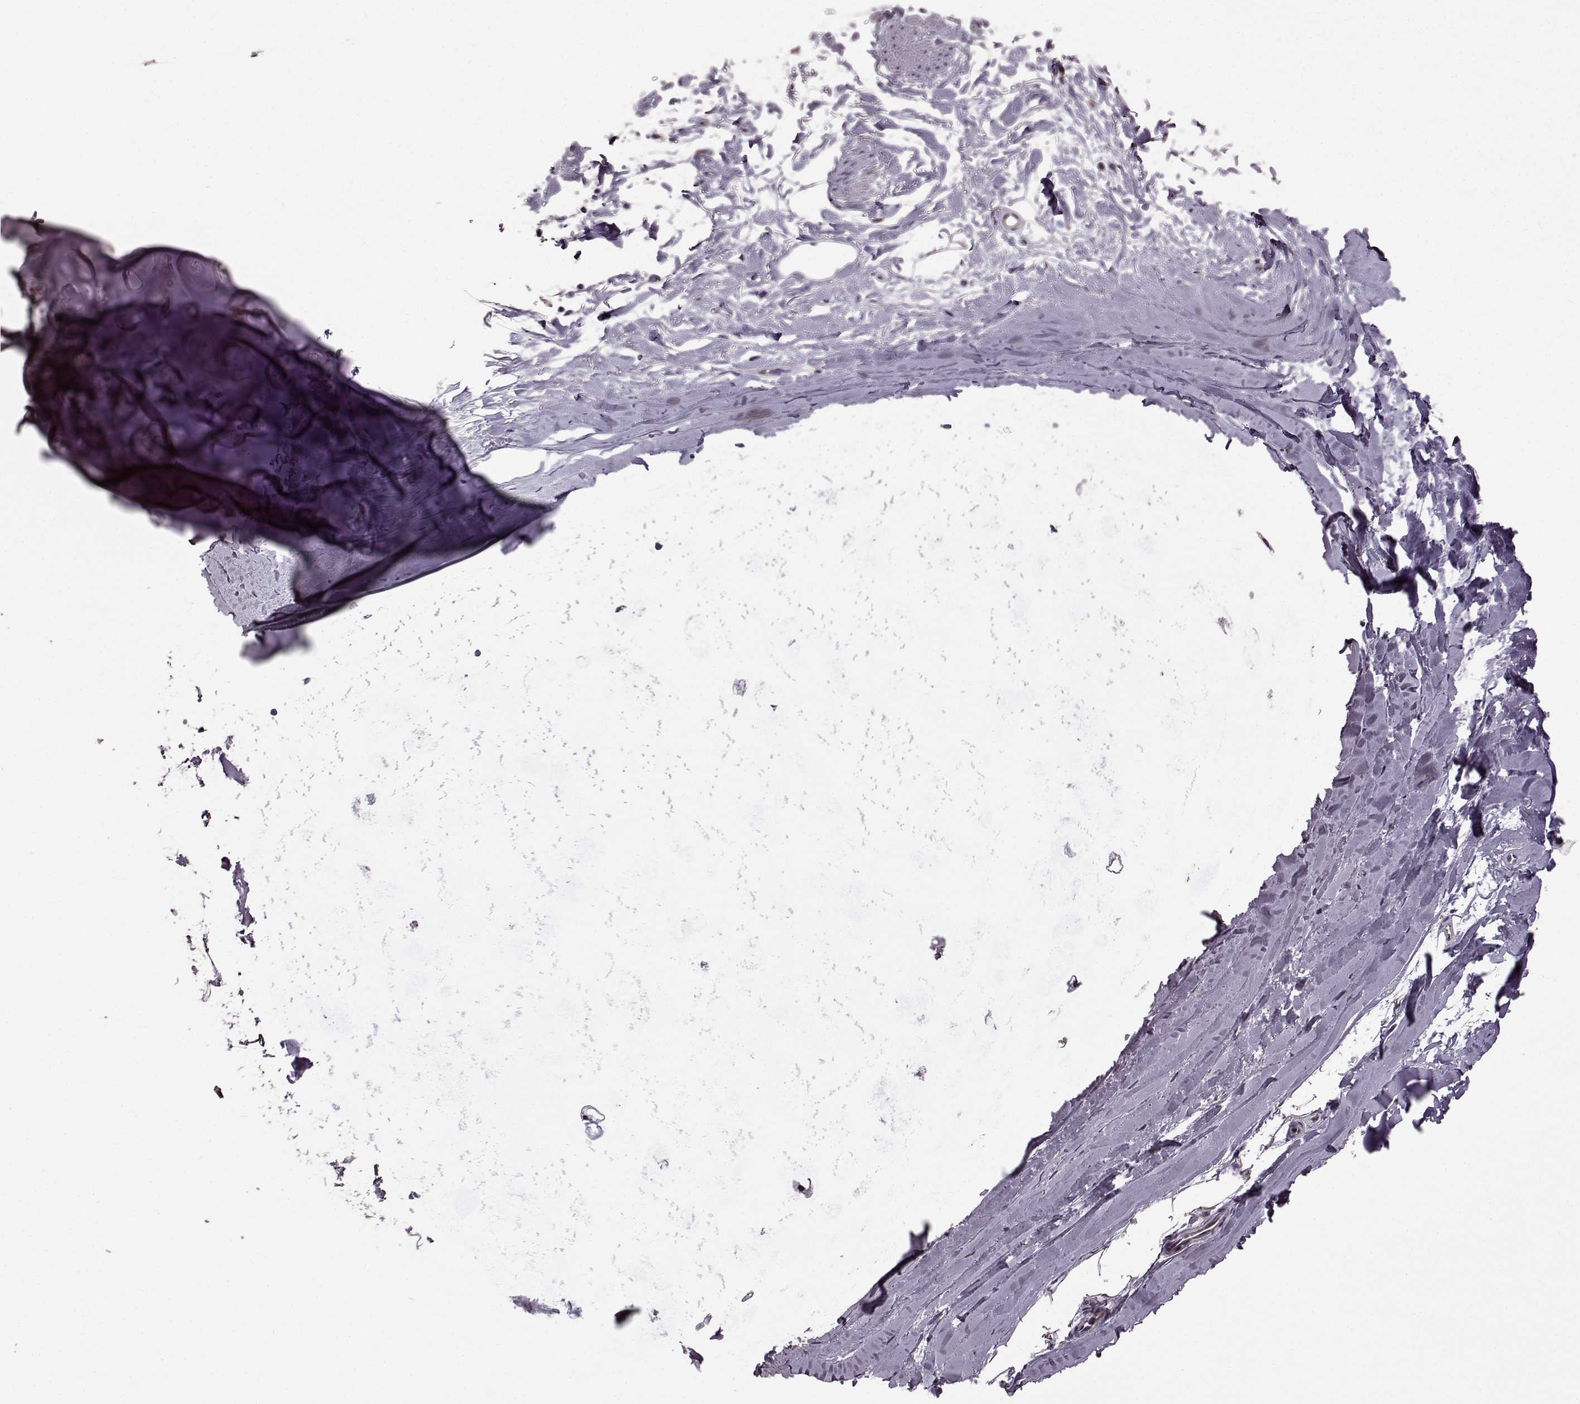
{"staining": {"intensity": "negative", "quantity": "none", "location": "none"}, "tissue": "adipose tissue", "cell_type": "Adipocytes", "image_type": "normal", "snomed": [{"axis": "morphology", "description": "Normal tissue, NOS"}, {"axis": "topography", "description": "Lymph node"}, {"axis": "topography", "description": "Bronchus"}], "caption": "Adipocytes are negative for protein expression in unremarkable human adipose tissue. (DAB IHC with hematoxylin counter stain).", "gene": "EDDM3B", "patient": {"sex": "female", "age": 70}}